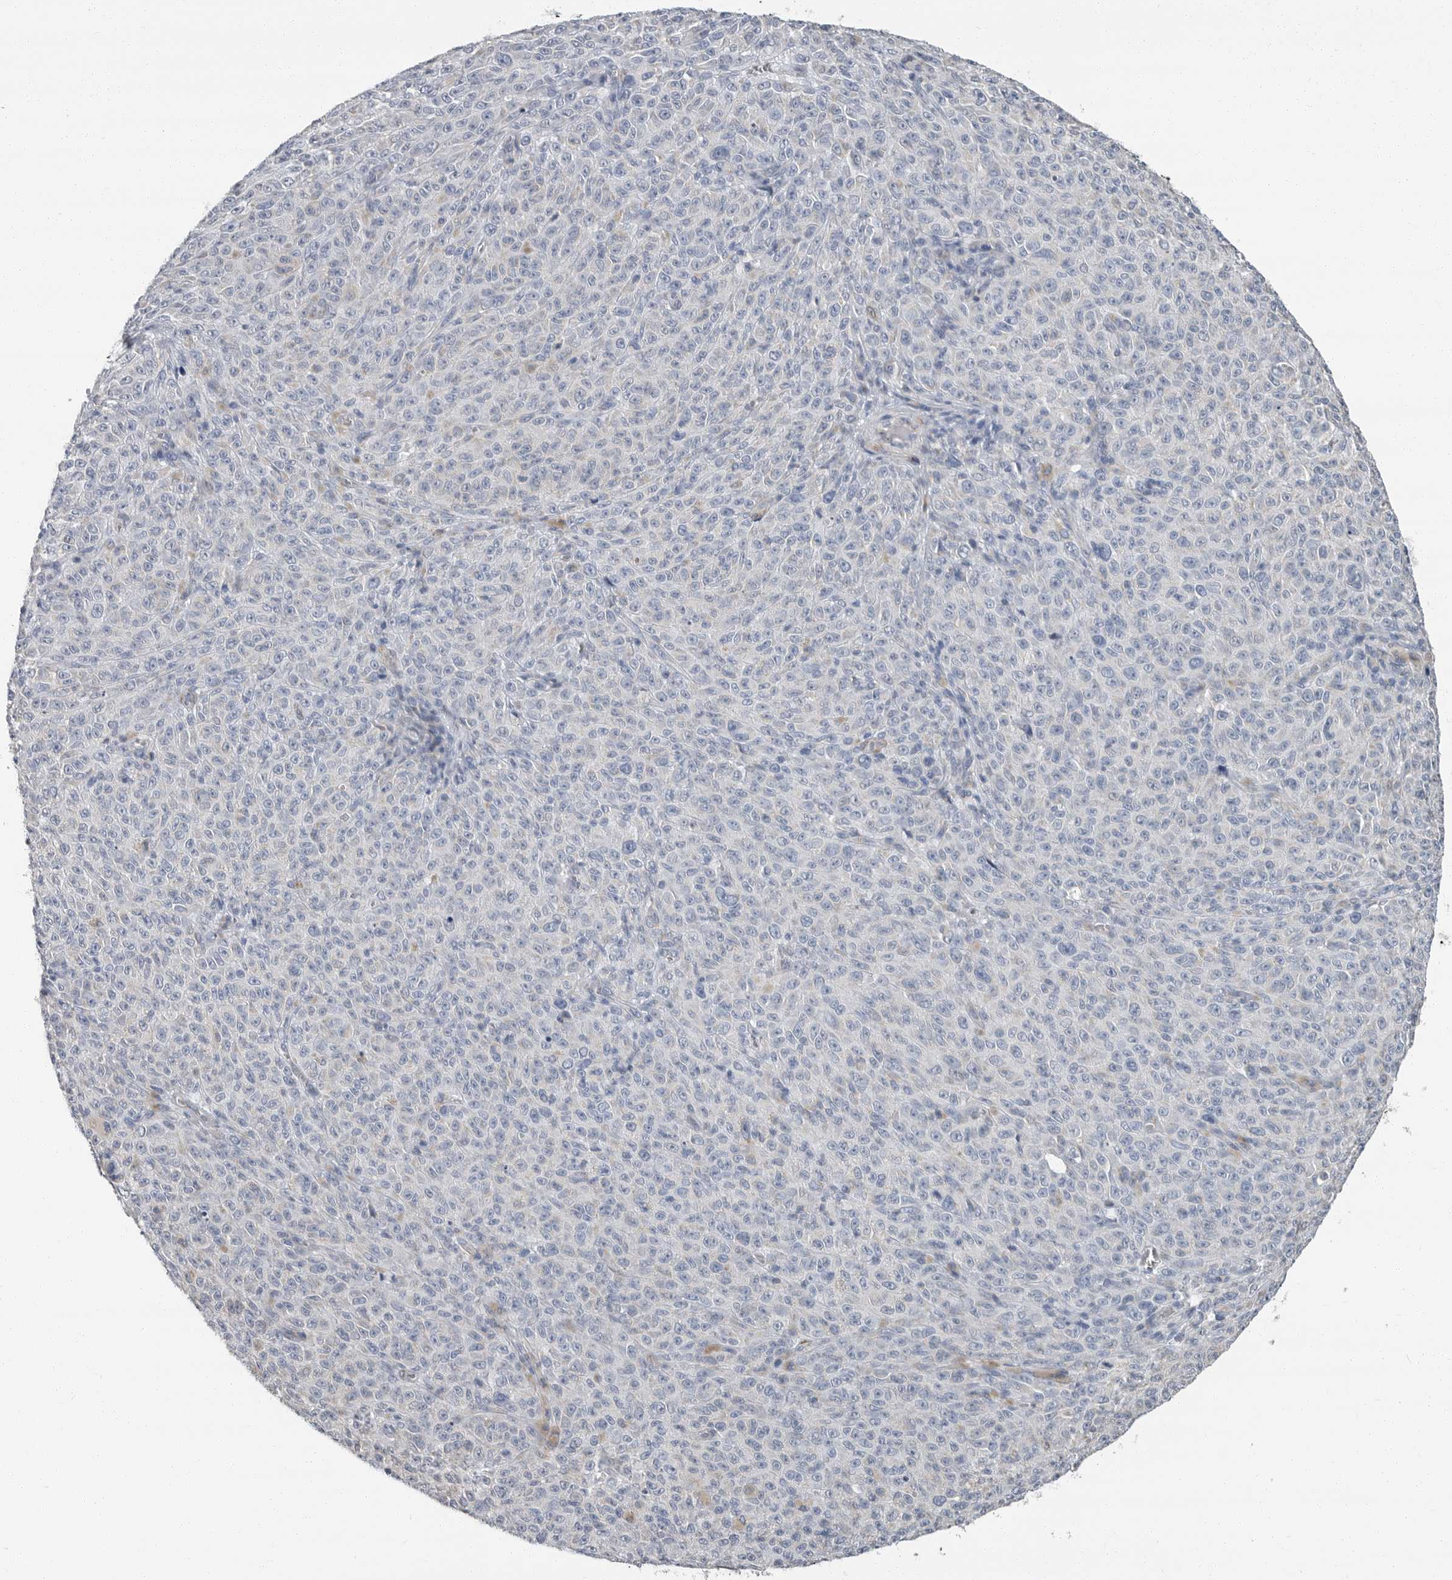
{"staining": {"intensity": "negative", "quantity": "none", "location": "none"}, "tissue": "melanoma", "cell_type": "Tumor cells", "image_type": "cancer", "snomed": [{"axis": "morphology", "description": "Malignant melanoma, NOS"}, {"axis": "topography", "description": "Skin"}], "caption": "This histopathology image is of melanoma stained with immunohistochemistry (IHC) to label a protein in brown with the nuclei are counter-stained blue. There is no staining in tumor cells.", "gene": "PLN", "patient": {"sex": "female", "age": 82}}